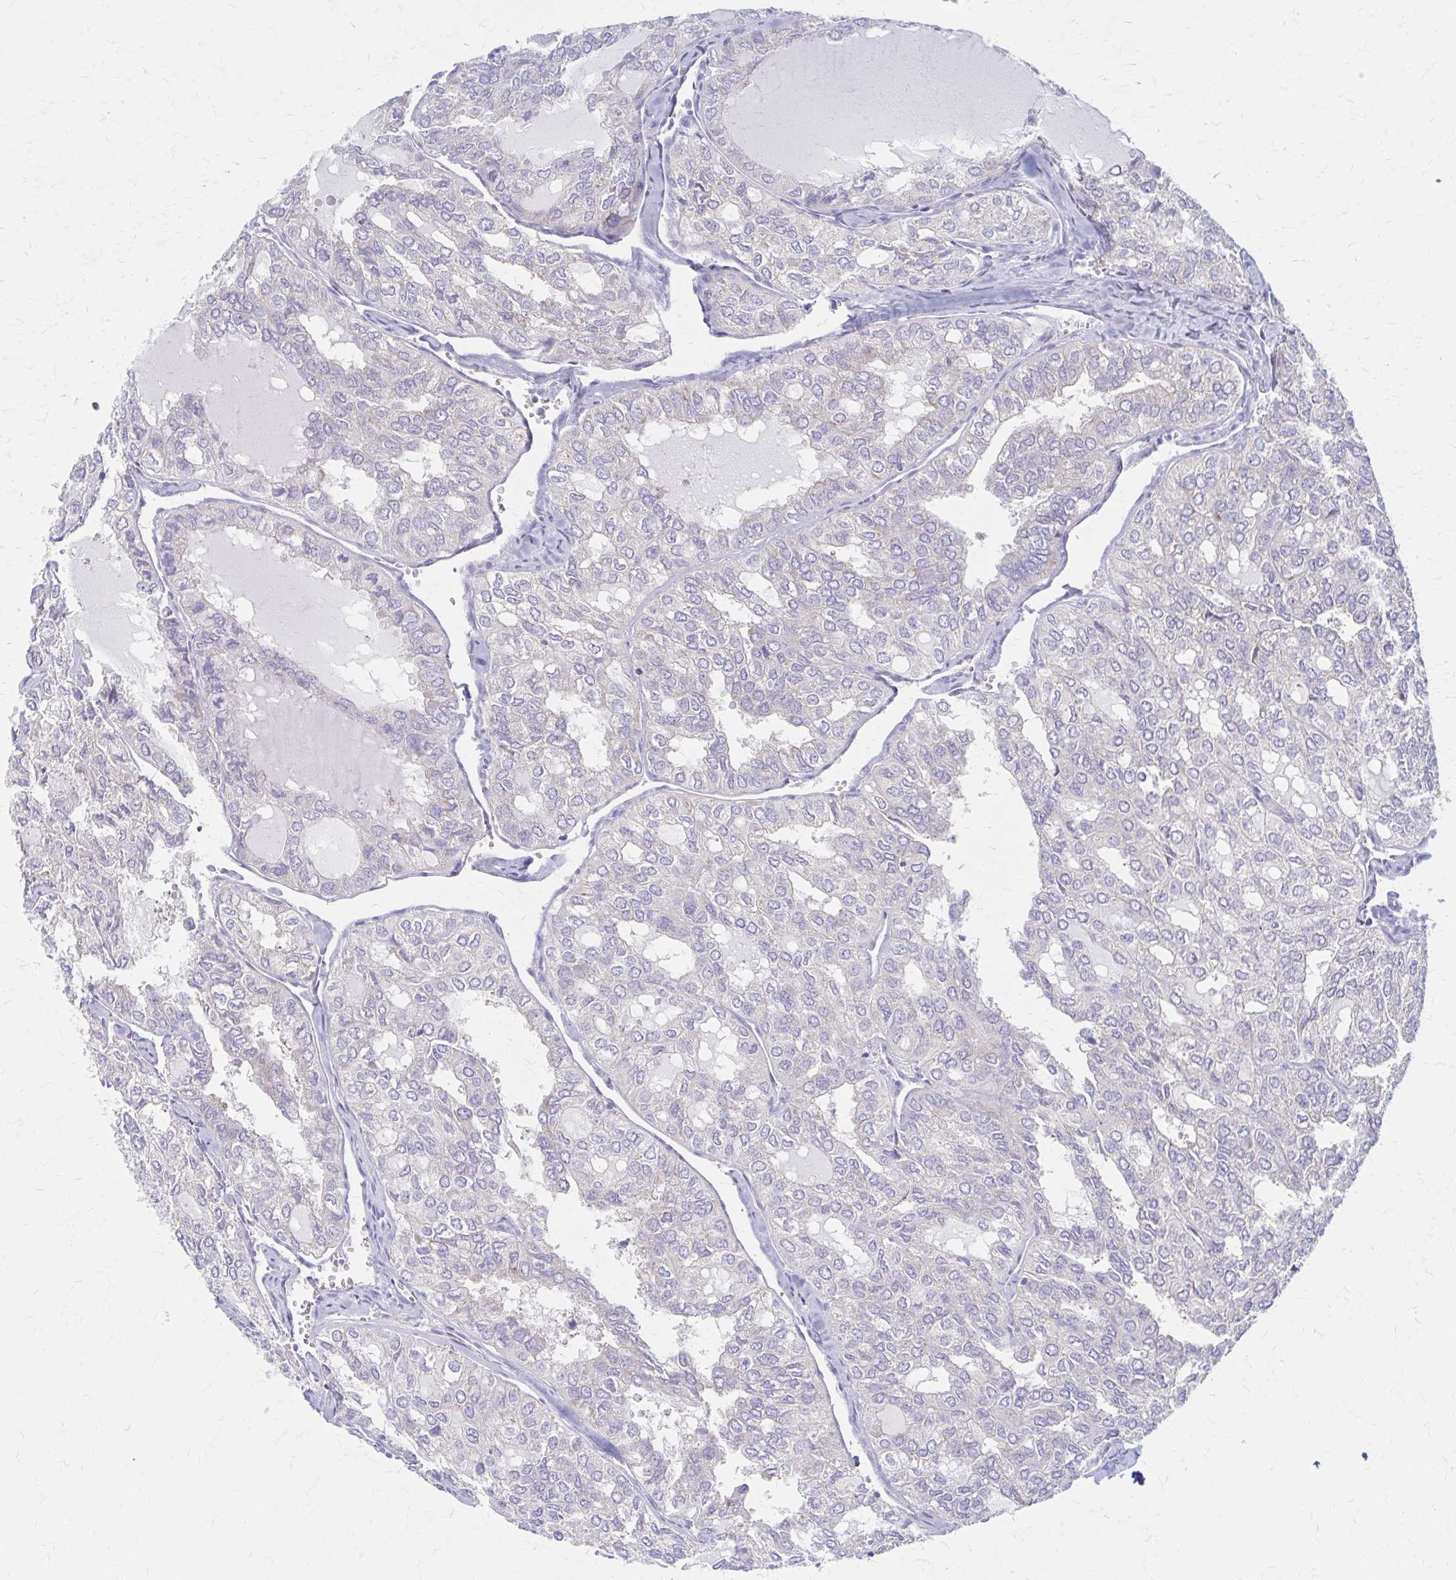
{"staining": {"intensity": "weak", "quantity": "<25%", "location": "cytoplasmic/membranous"}, "tissue": "thyroid cancer", "cell_type": "Tumor cells", "image_type": "cancer", "snomed": [{"axis": "morphology", "description": "Follicular adenoma carcinoma, NOS"}, {"axis": "topography", "description": "Thyroid gland"}], "caption": "Immunohistochemistry histopathology image of thyroid follicular adenoma carcinoma stained for a protein (brown), which demonstrates no staining in tumor cells.", "gene": "RPL27A", "patient": {"sex": "male", "age": 75}}